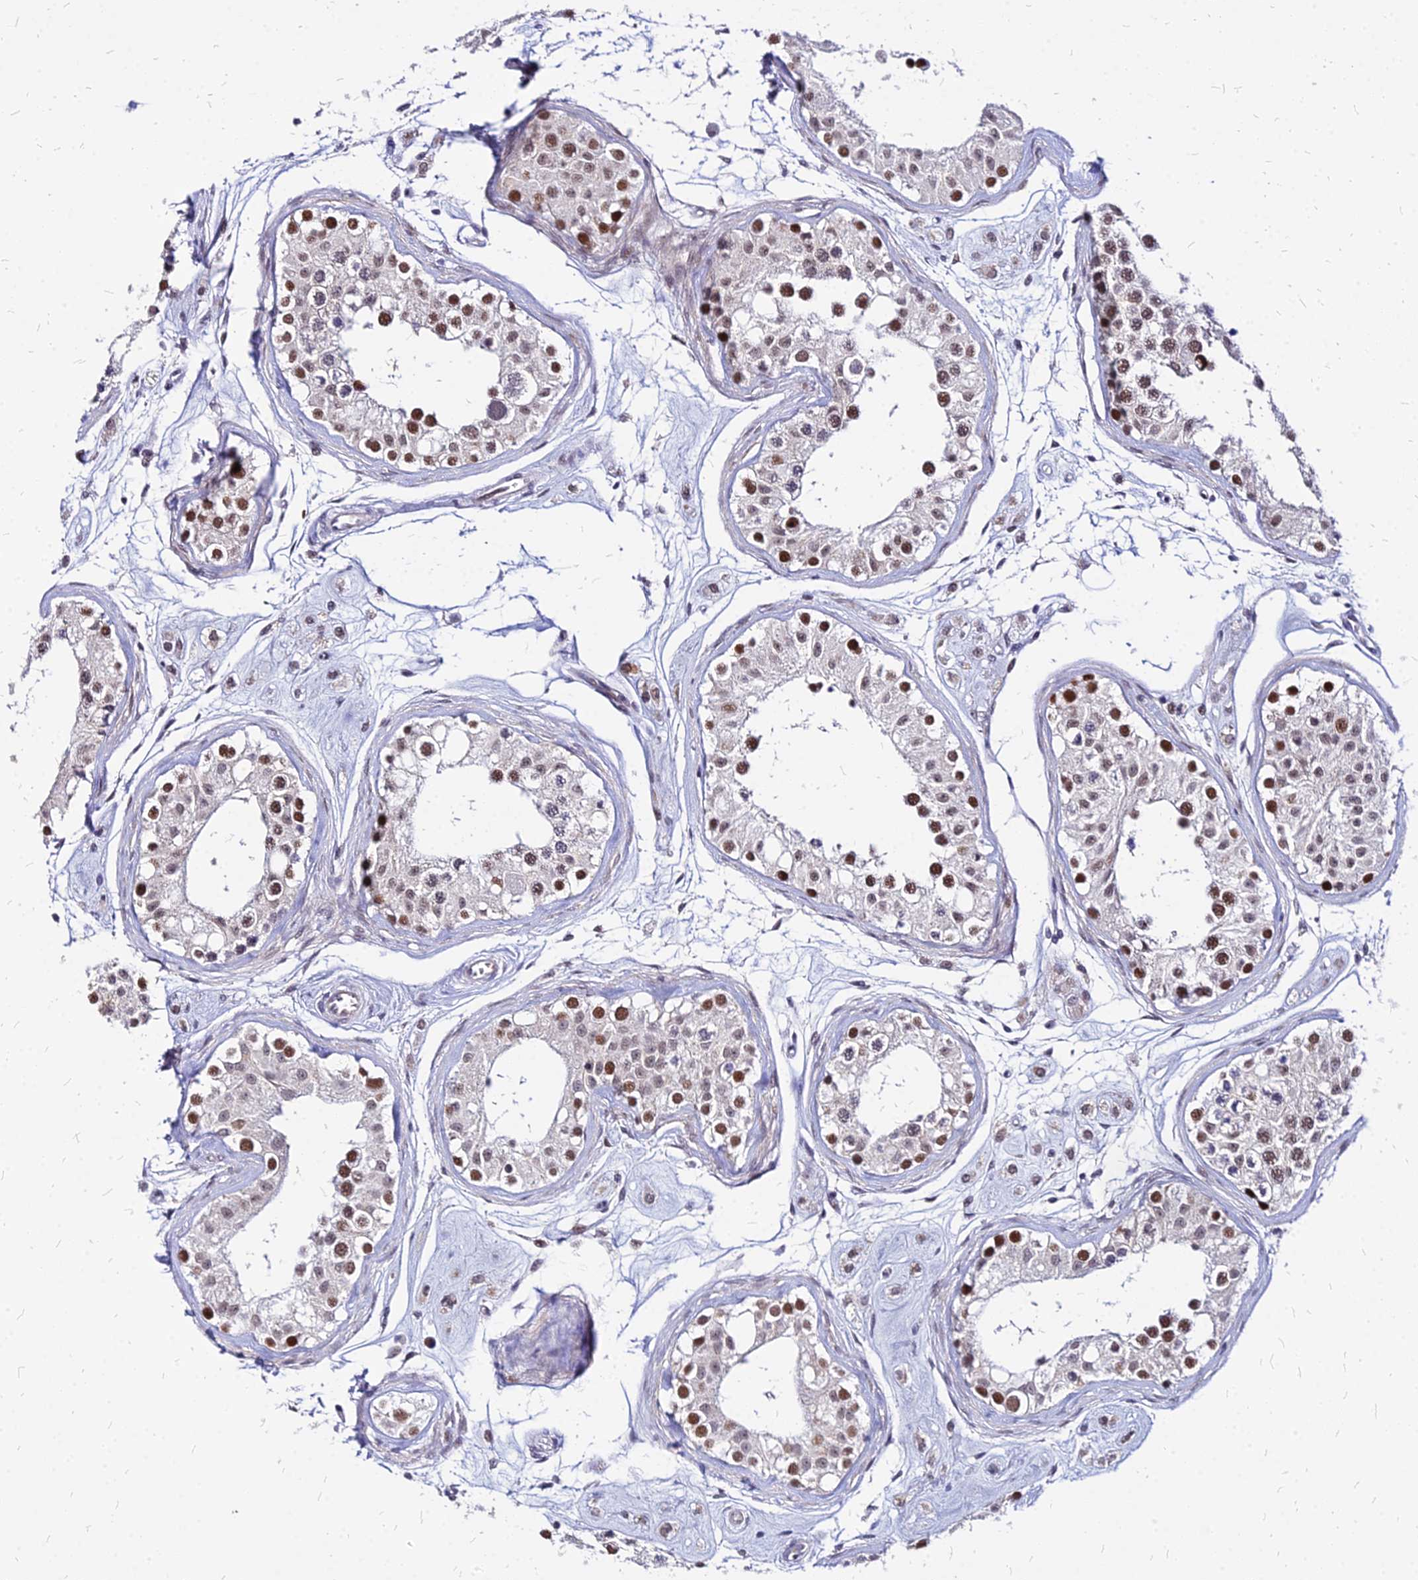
{"staining": {"intensity": "moderate", "quantity": ">75%", "location": "nuclear"}, "tissue": "testis", "cell_type": "Cells in seminiferous ducts", "image_type": "normal", "snomed": [{"axis": "morphology", "description": "Normal tissue, NOS"}, {"axis": "morphology", "description": "Adenocarcinoma, metastatic, NOS"}, {"axis": "topography", "description": "Testis"}], "caption": "Immunohistochemistry (IHC) (DAB) staining of normal human testis demonstrates moderate nuclear protein expression in approximately >75% of cells in seminiferous ducts. (Stains: DAB (3,3'-diaminobenzidine) in brown, nuclei in blue, Microscopy: brightfield microscopy at high magnification).", "gene": "FDX2", "patient": {"sex": "male", "age": 26}}